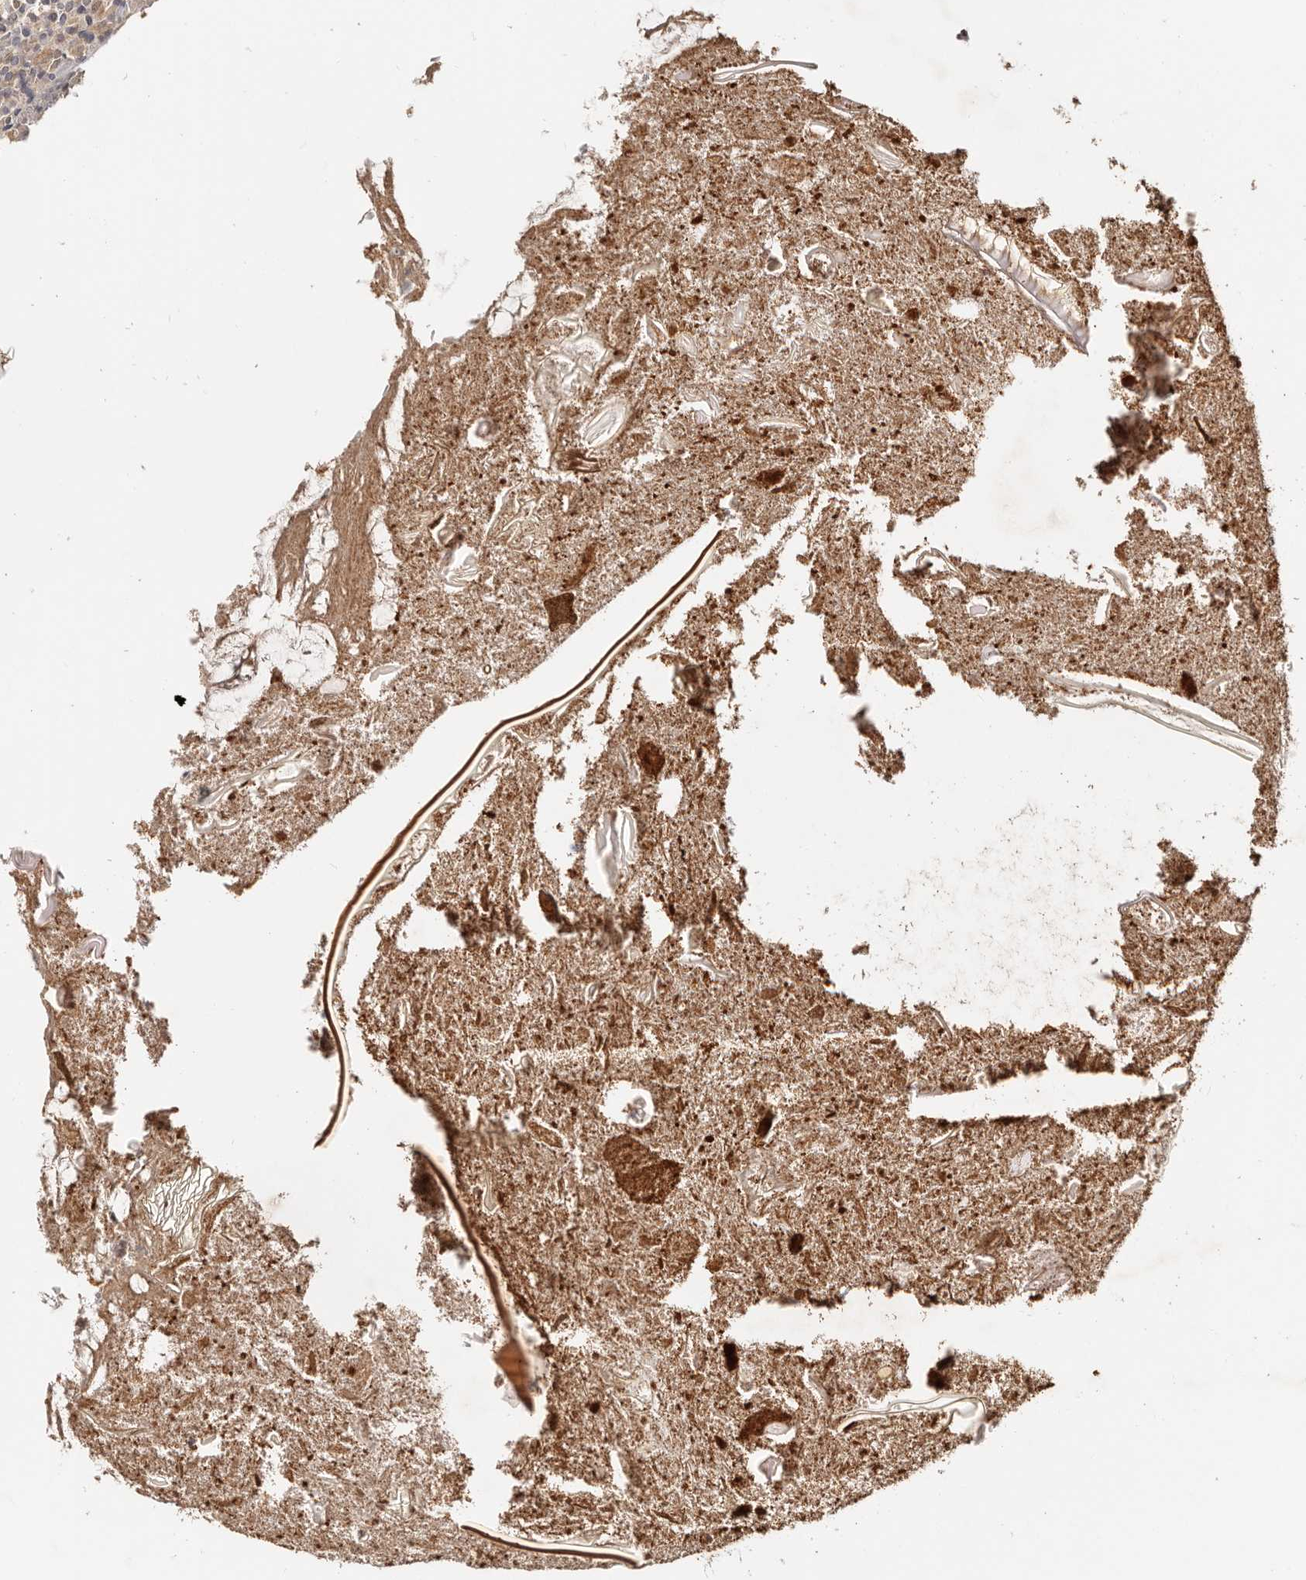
{"staining": {"intensity": "moderate", "quantity": "25%-75%", "location": "cytoplasmic/membranous"}, "tissue": "appendix", "cell_type": "Glandular cells", "image_type": "normal", "snomed": [{"axis": "morphology", "description": "Normal tissue, NOS"}, {"axis": "topography", "description": "Appendix"}], "caption": "DAB immunohistochemical staining of normal appendix displays moderate cytoplasmic/membranous protein expression in about 25%-75% of glandular cells.", "gene": "VIPAS39", "patient": {"sex": "female", "age": 17}}